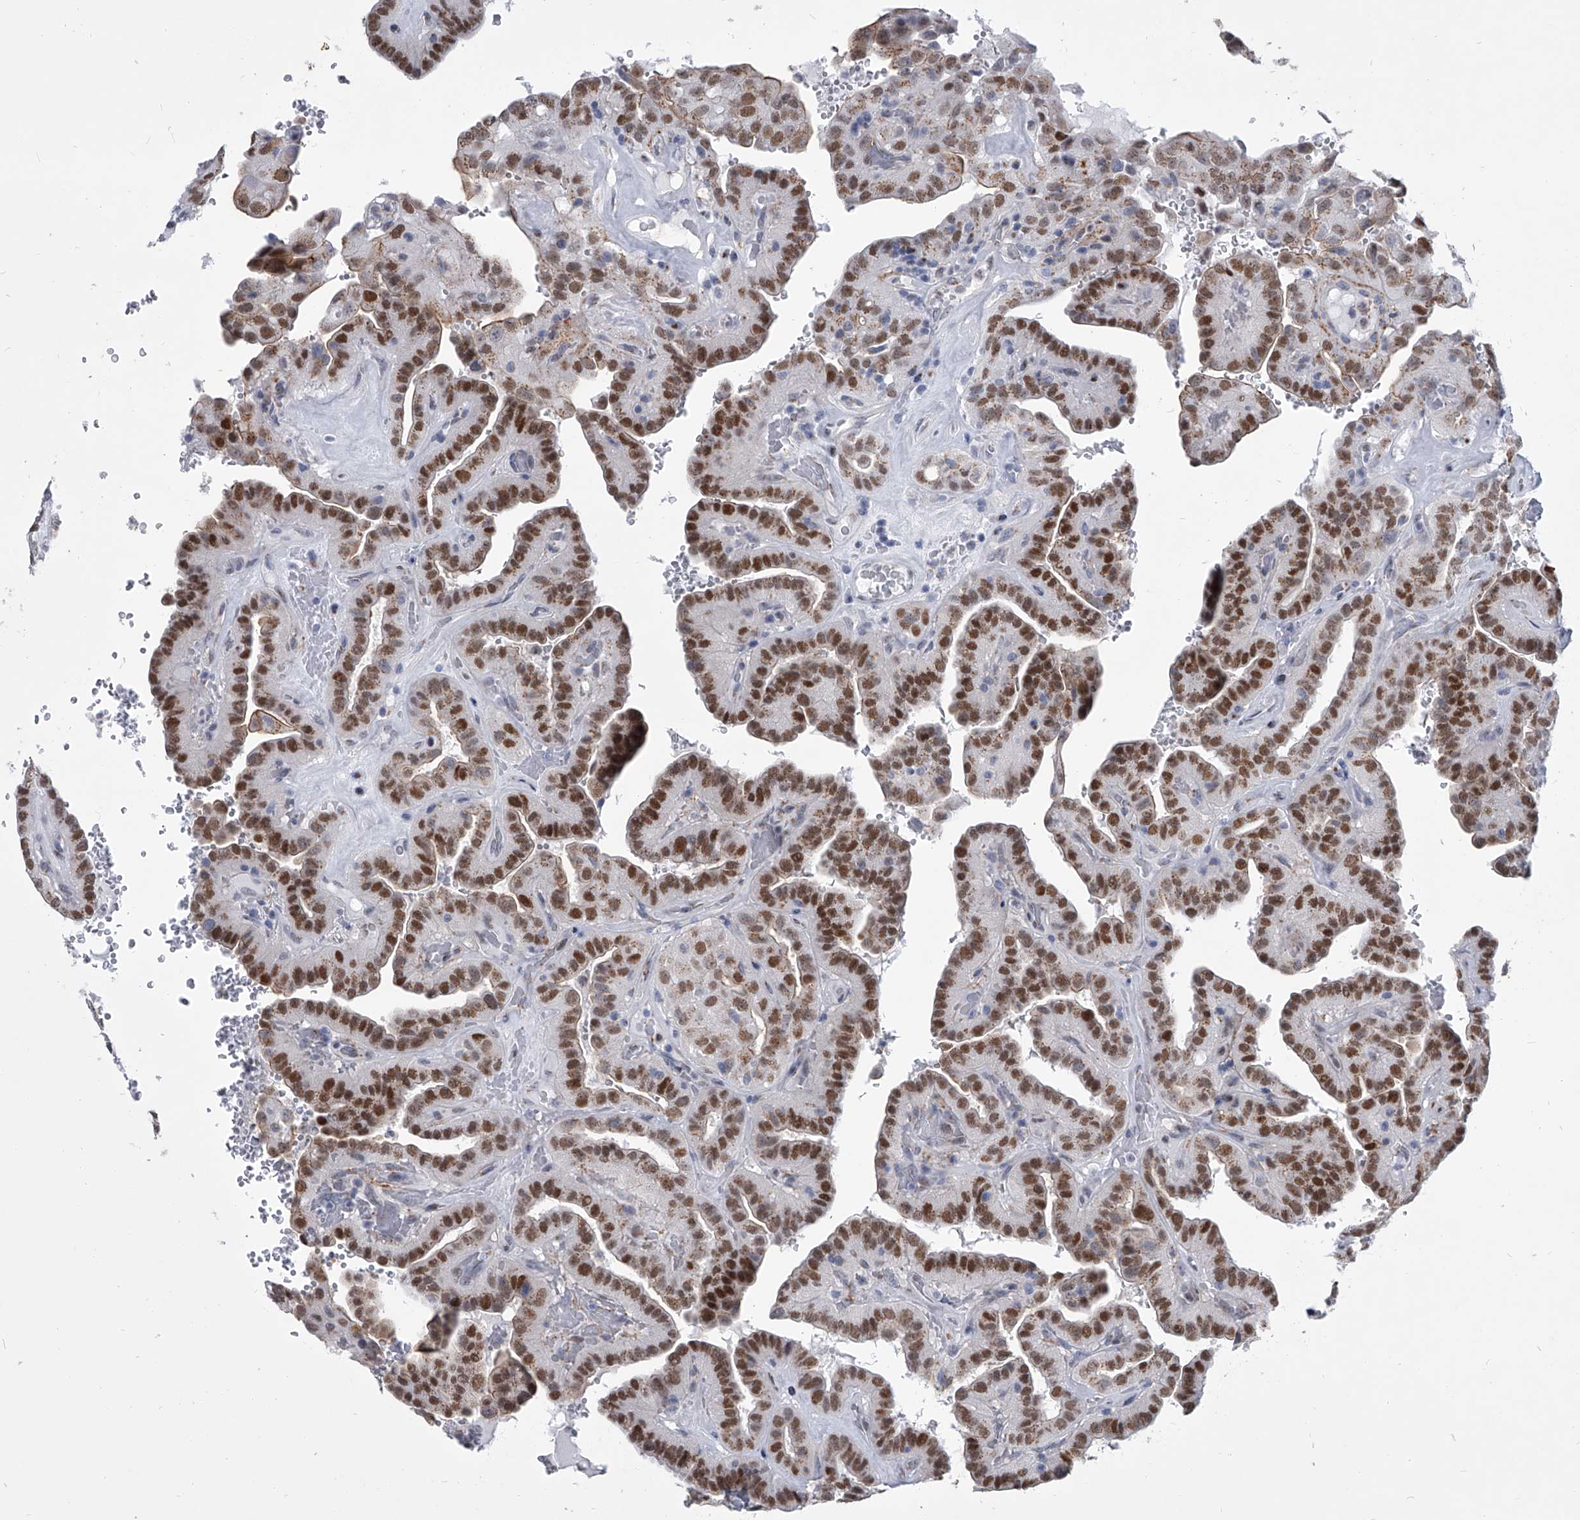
{"staining": {"intensity": "strong", "quantity": ">75%", "location": "nuclear"}, "tissue": "thyroid cancer", "cell_type": "Tumor cells", "image_type": "cancer", "snomed": [{"axis": "morphology", "description": "Papillary adenocarcinoma, NOS"}, {"axis": "topography", "description": "Thyroid gland"}], "caption": "An immunohistochemistry image of tumor tissue is shown. Protein staining in brown labels strong nuclear positivity in thyroid papillary adenocarcinoma within tumor cells.", "gene": "EVA1C", "patient": {"sex": "male", "age": 77}}